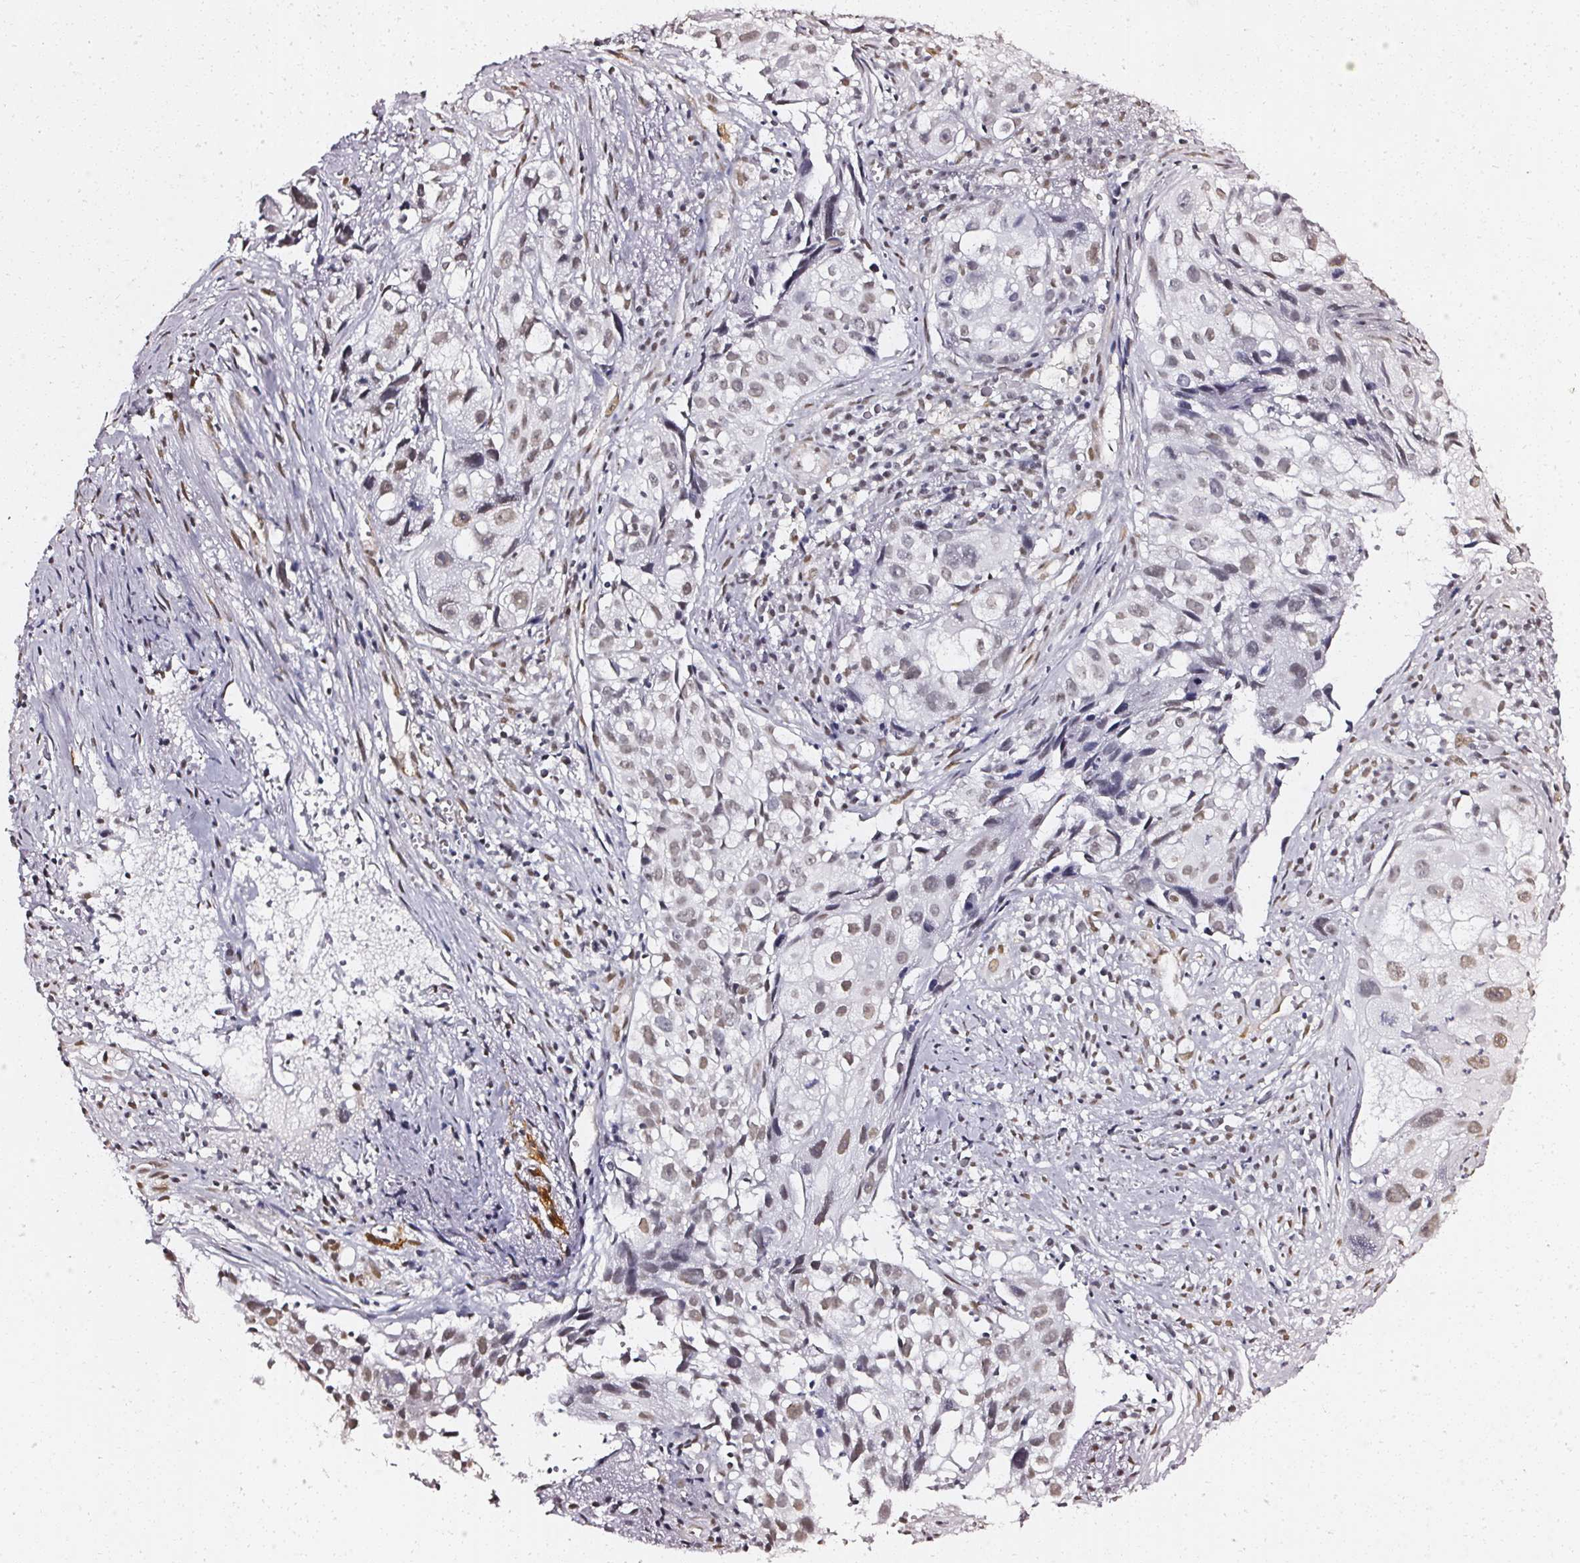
{"staining": {"intensity": "weak", "quantity": ">75%", "location": "nuclear"}, "tissue": "cervical cancer", "cell_type": "Tumor cells", "image_type": "cancer", "snomed": [{"axis": "morphology", "description": "Squamous cell carcinoma, NOS"}, {"axis": "topography", "description": "Cervix"}], "caption": "Protein expression analysis of cervical squamous cell carcinoma shows weak nuclear expression in about >75% of tumor cells.", "gene": "GP6", "patient": {"sex": "female", "age": 53}}